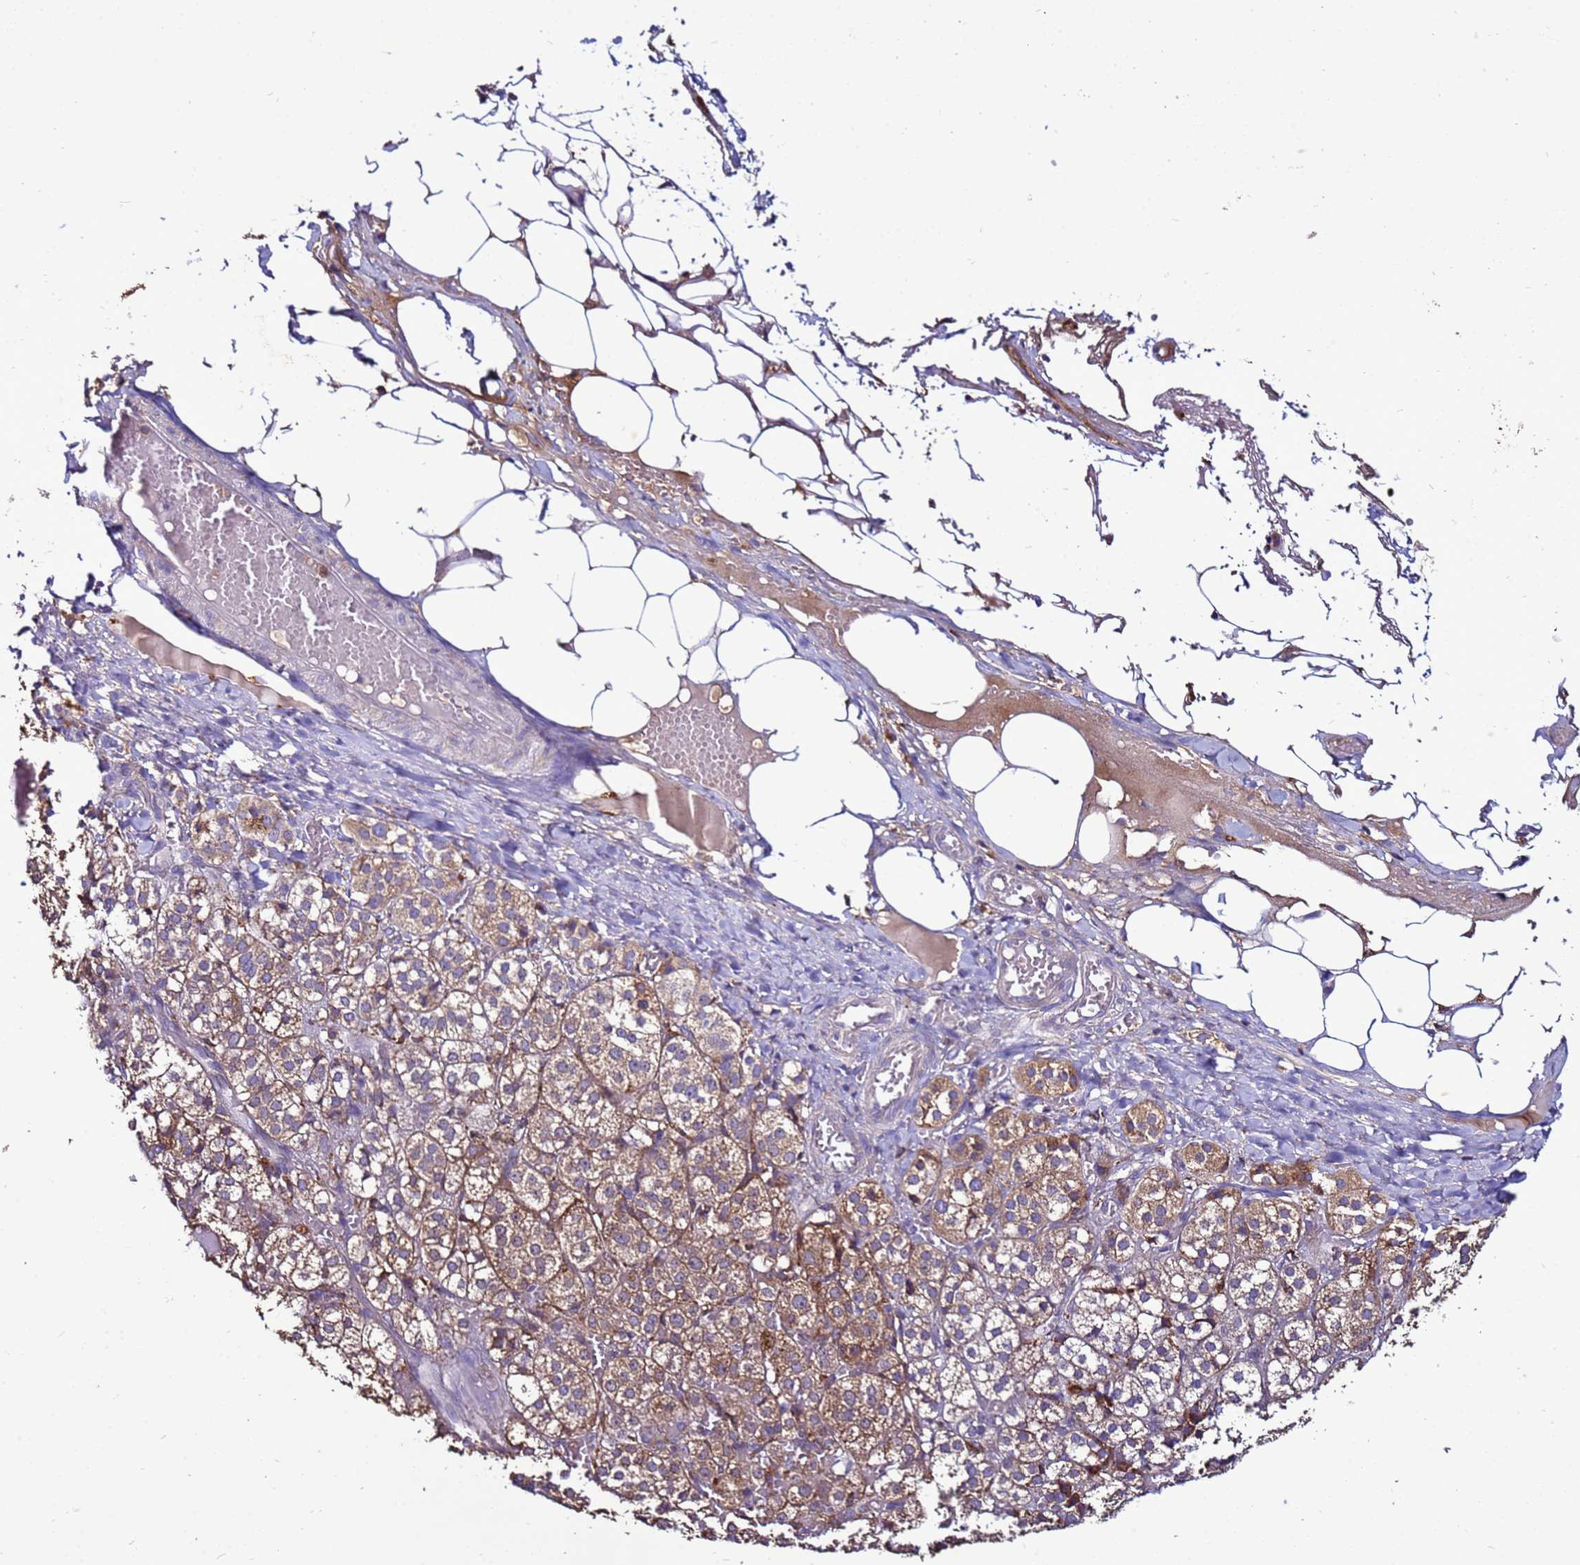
{"staining": {"intensity": "moderate", "quantity": ">75%", "location": "cytoplasmic/membranous"}, "tissue": "adrenal gland", "cell_type": "Glandular cells", "image_type": "normal", "snomed": [{"axis": "morphology", "description": "Normal tissue, NOS"}, {"axis": "topography", "description": "Adrenal gland"}], "caption": "Protein staining of benign adrenal gland demonstrates moderate cytoplasmic/membranous staining in about >75% of glandular cells.", "gene": "ANTKMT", "patient": {"sex": "female", "age": 61}}